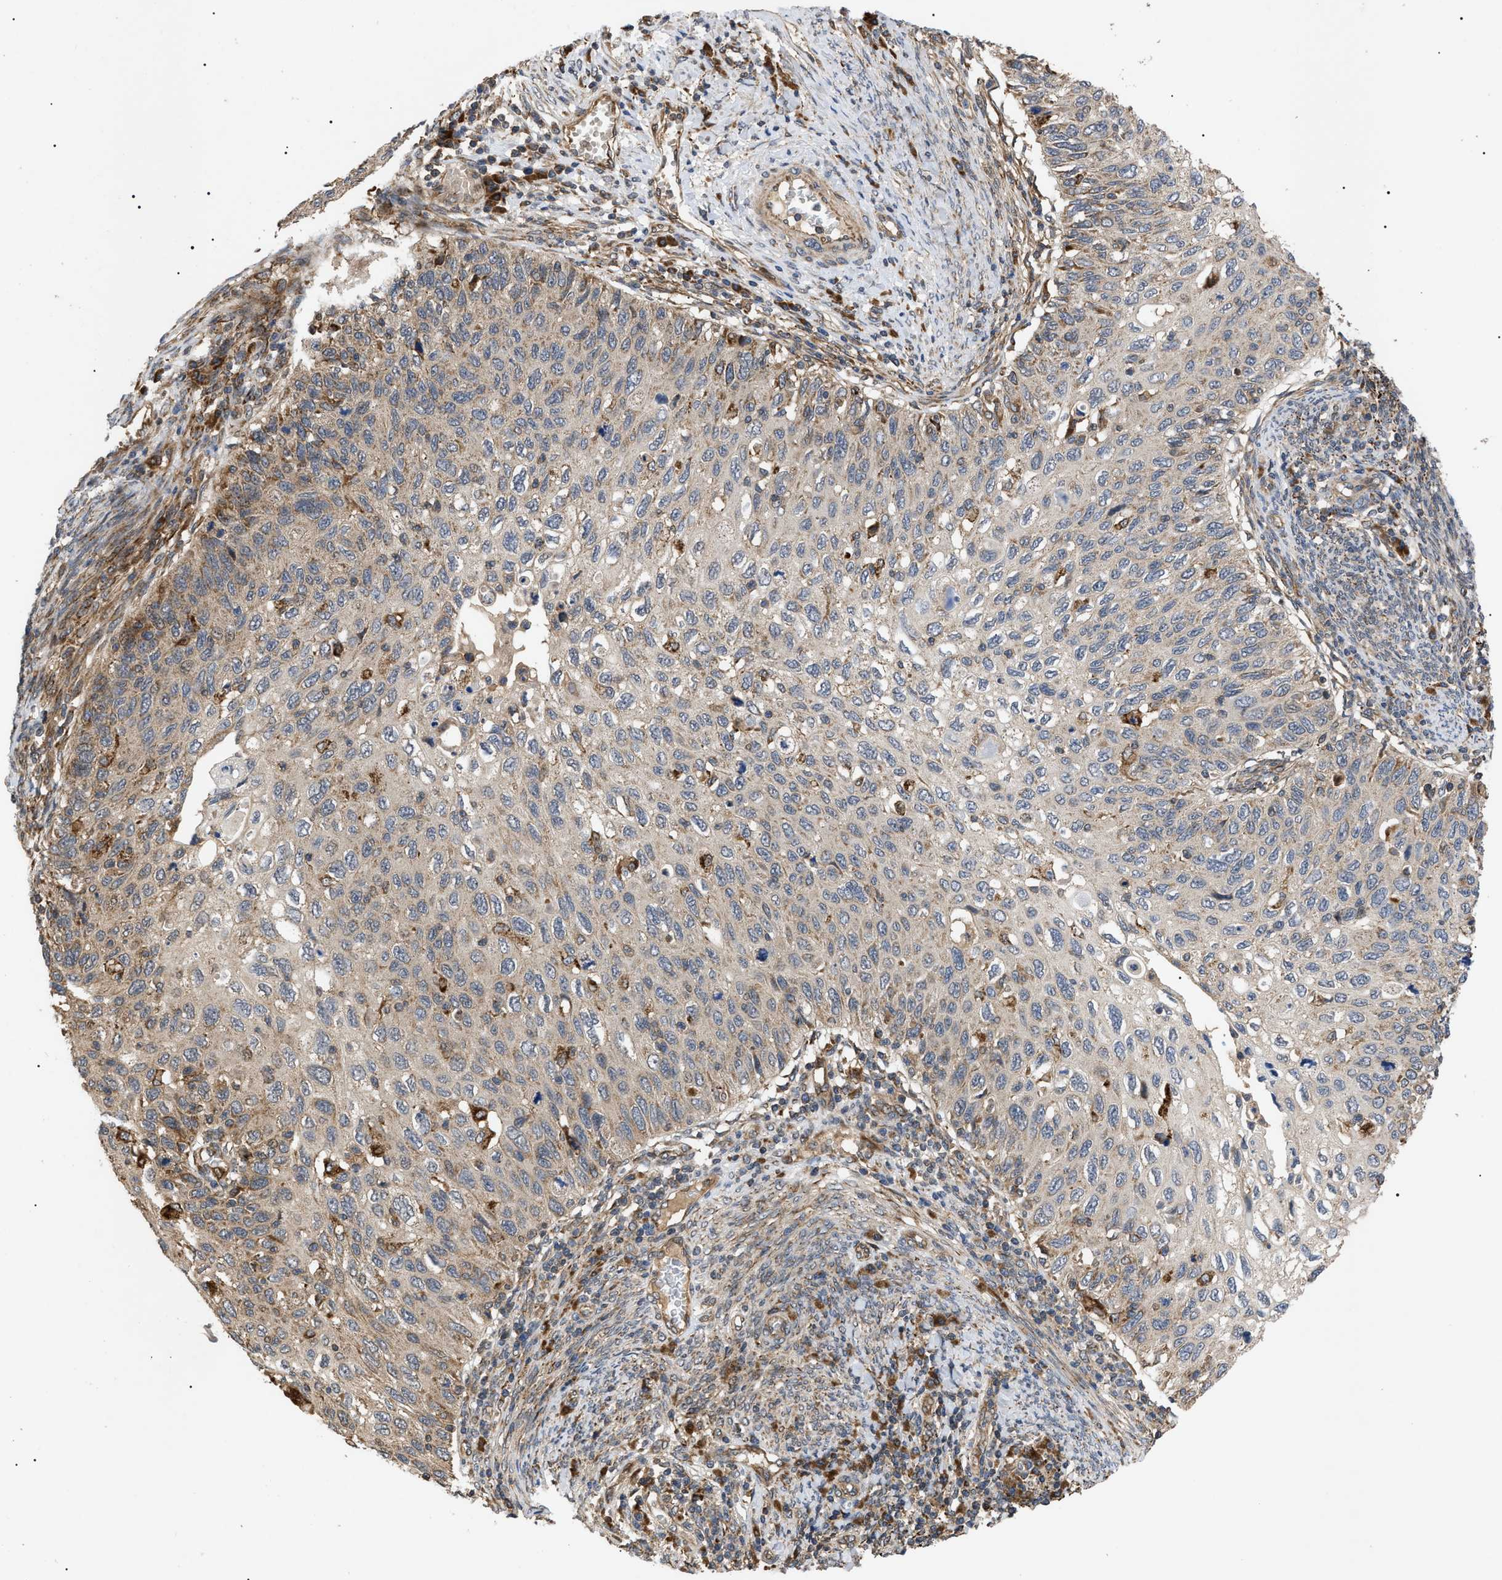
{"staining": {"intensity": "weak", "quantity": "<25%", "location": "cytoplasmic/membranous"}, "tissue": "cervical cancer", "cell_type": "Tumor cells", "image_type": "cancer", "snomed": [{"axis": "morphology", "description": "Squamous cell carcinoma, NOS"}, {"axis": "topography", "description": "Cervix"}], "caption": "The micrograph shows no staining of tumor cells in cervical cancer (squamous cell carcinoma).", "gene": "ASTL", "patient": {"sex": "female", "age": 70}}